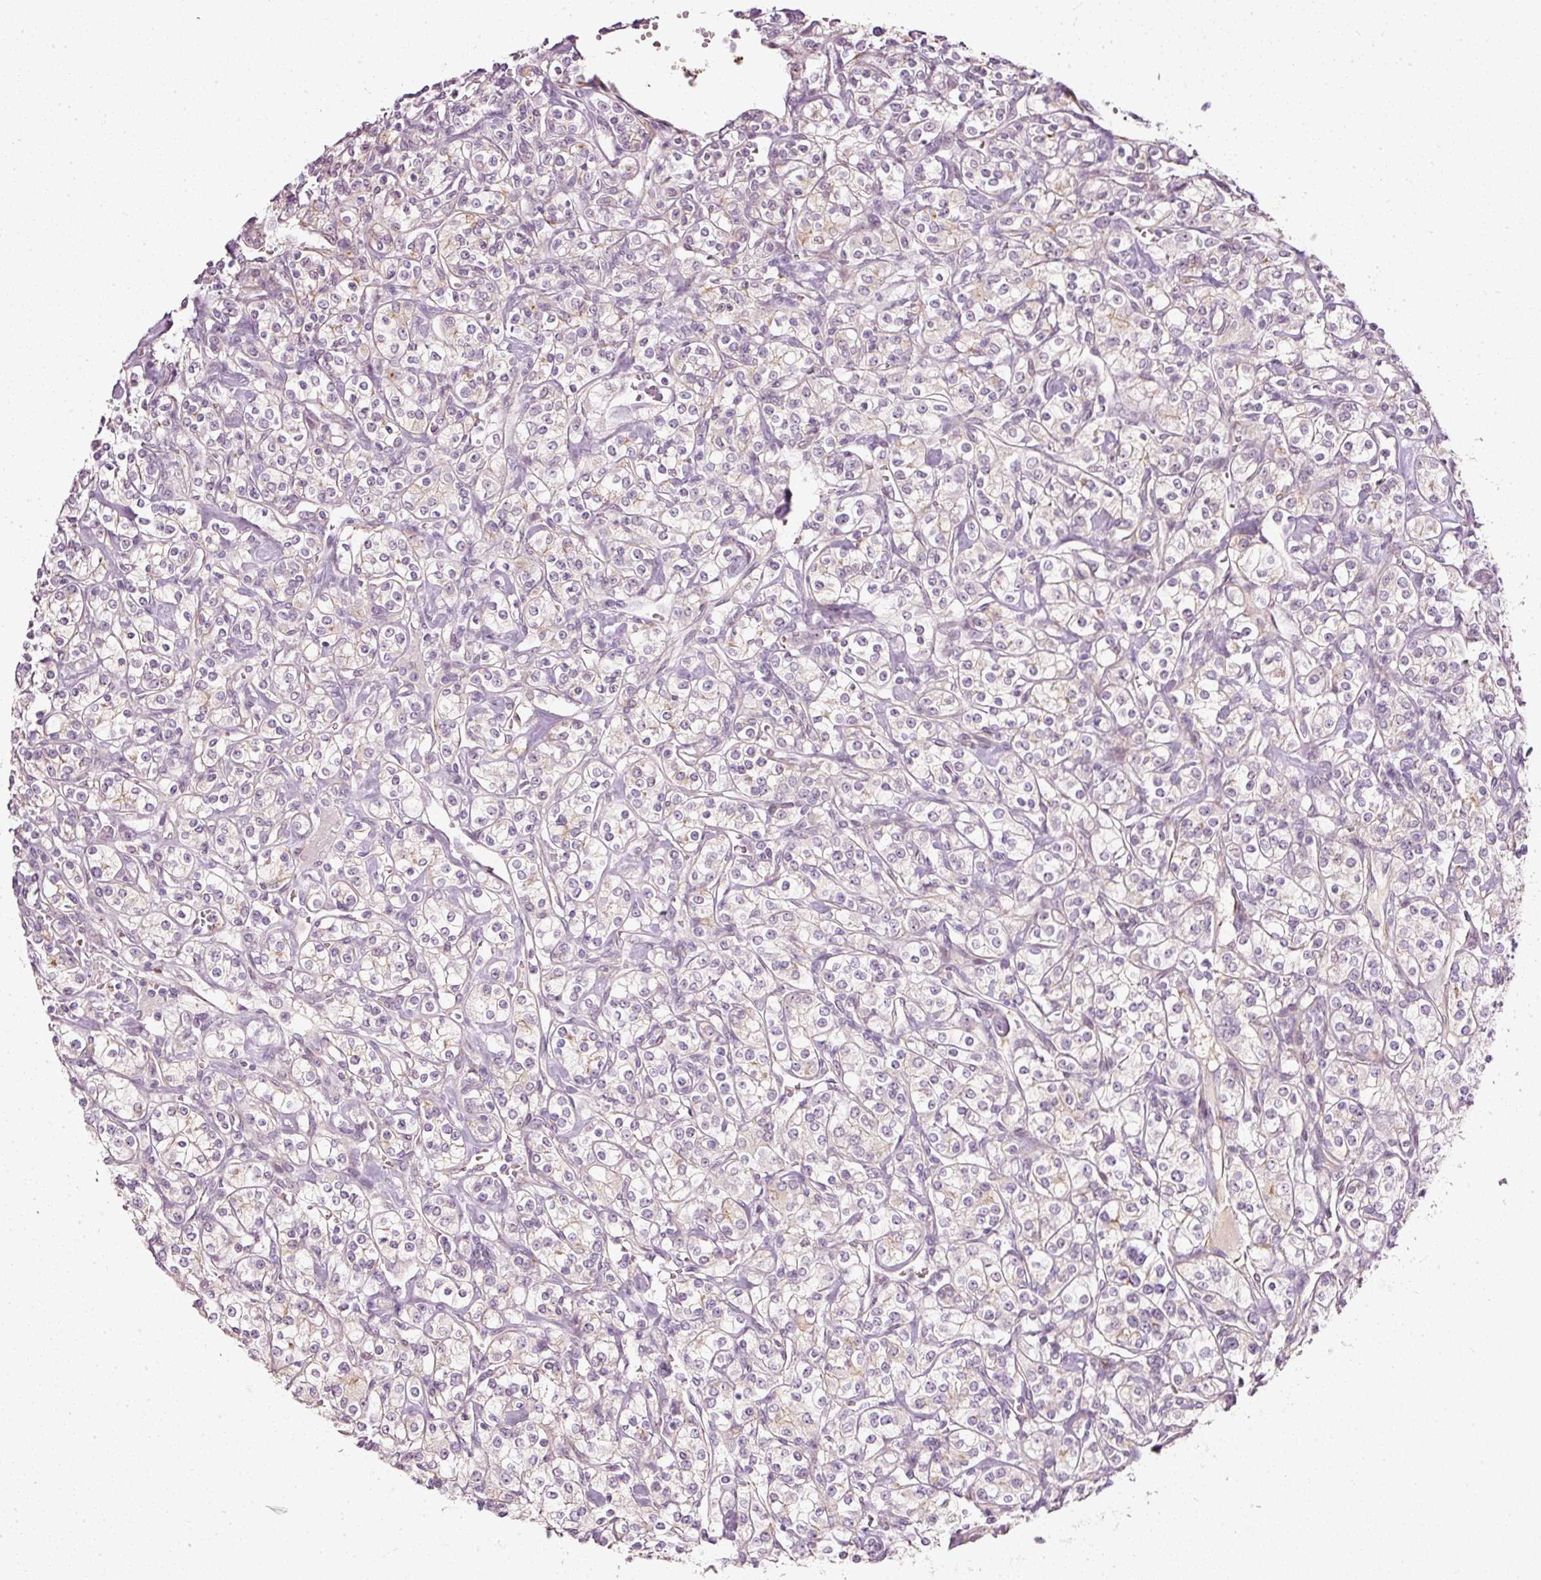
{"staining": {"intensity": "negative", "quantity": "none", "location": "none"}, "tissue": "renal cancer", "cell_type": "Tumor cells", "image_type": "cancer", "snomed": [{"axis": "morphology", "description": "Adenocarcinoma, NOS"}, {"axis": "topography", "description": "Kidney"}], "caption": "High power microscopy histopathology image of an immunohistochemistry (IHC) micrograph of renal cancer, revealing no significant positivity in tumor cells.", "gene": "TOGARAM1", "patient": {"sex": "male", "age": 77}}